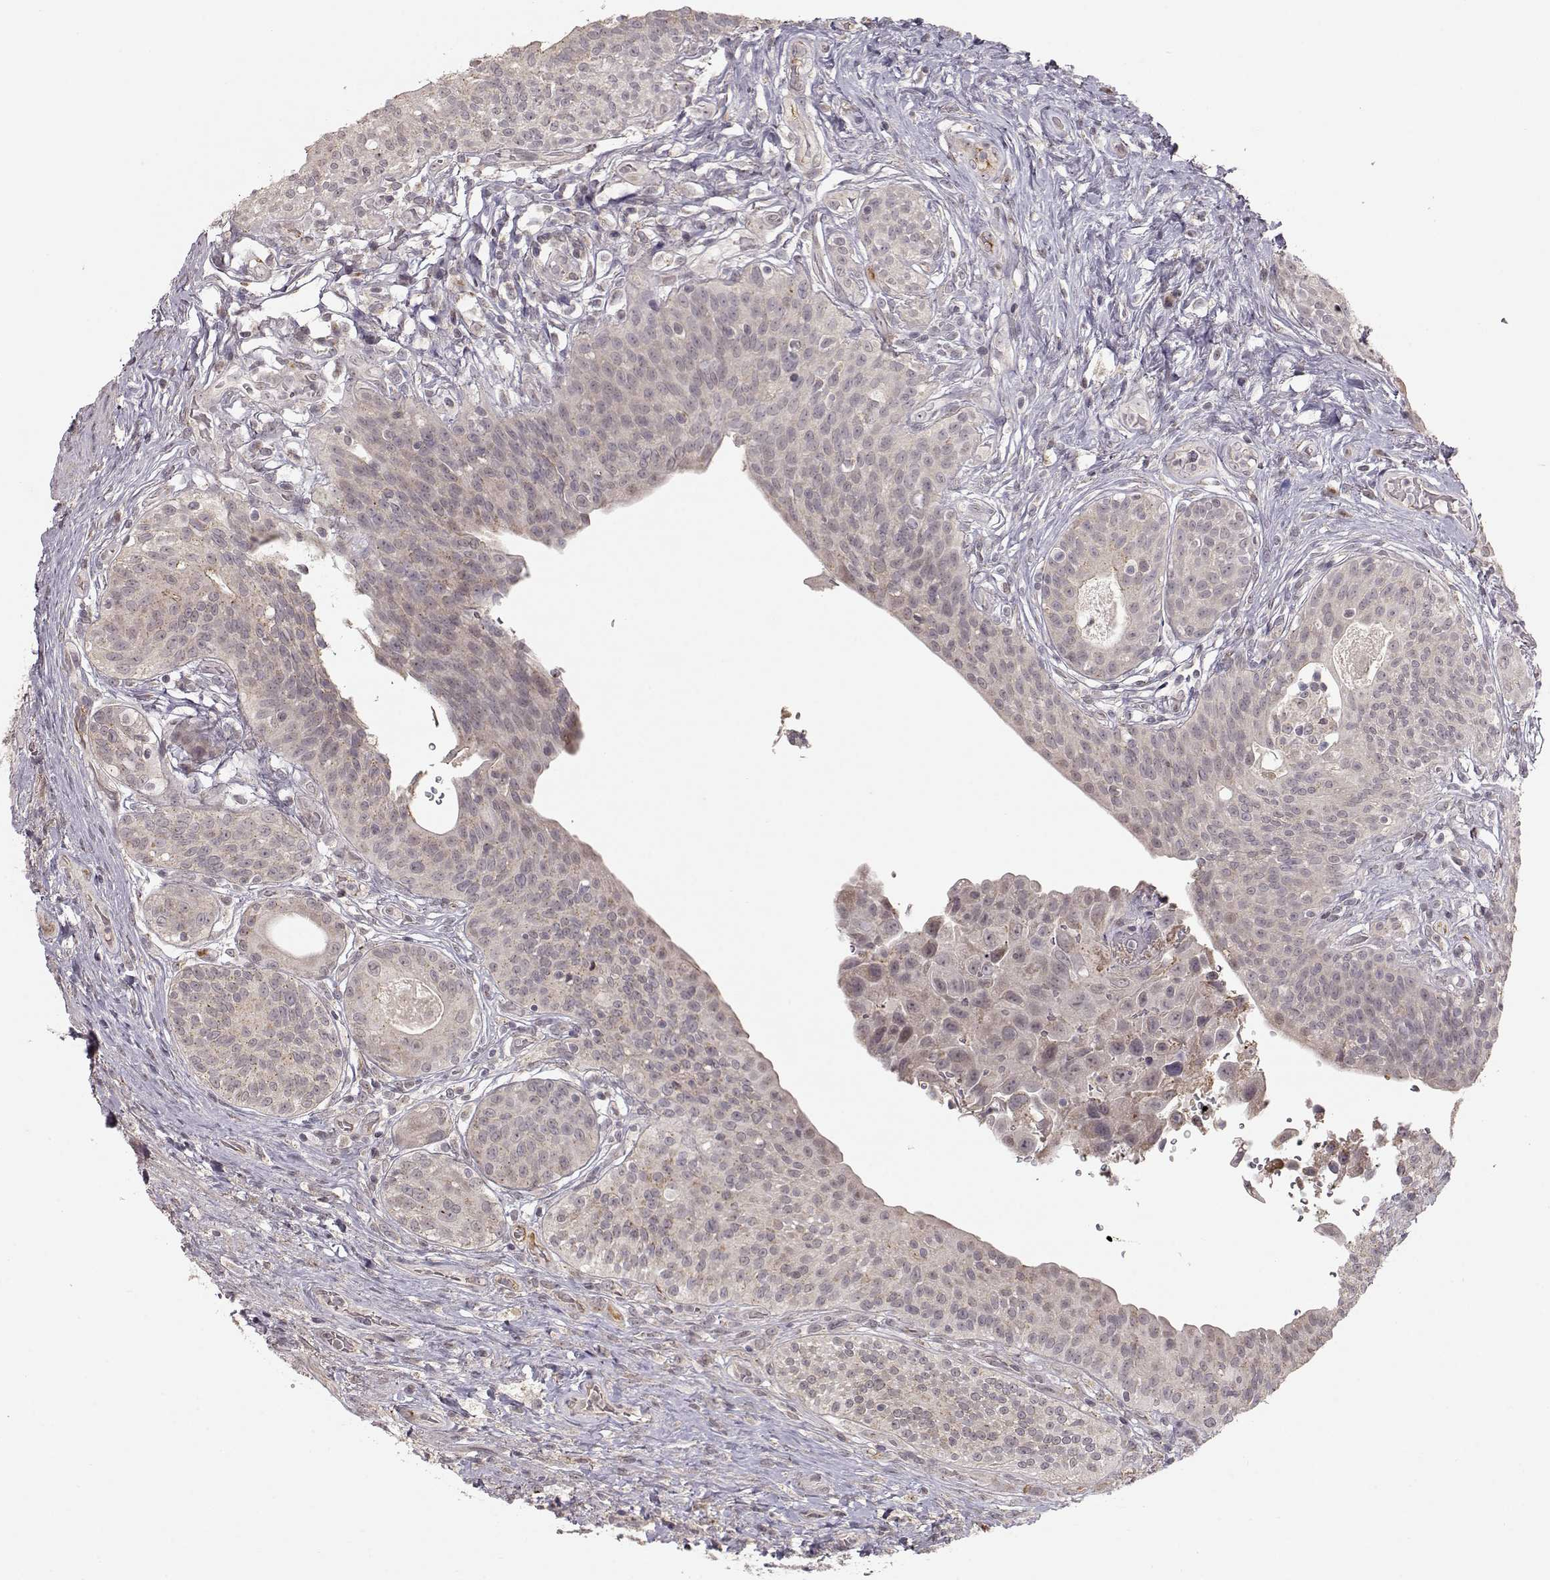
{"staining": {"intensity": "negative", "quantity": "none", "location": "none"}, "tissue": "urothelial cancer", "cell_type": "Tumor cells", "image_type": "cancer", "snomed": [{"axis": "morphology", "description": "Urothelial carcinoma, High grade"}, {"axis": "topography", "description": "Urinary bladder"}], "caption": "A photomicrograph of human urothelial cancer is negative for staining in tumor cells. (DAB (3,3'-diaminobenzidine) immunohistochemistry (IHC), high magnification).", "gene": "PNMT", "patient": {"sex": "male", "age": 79}}